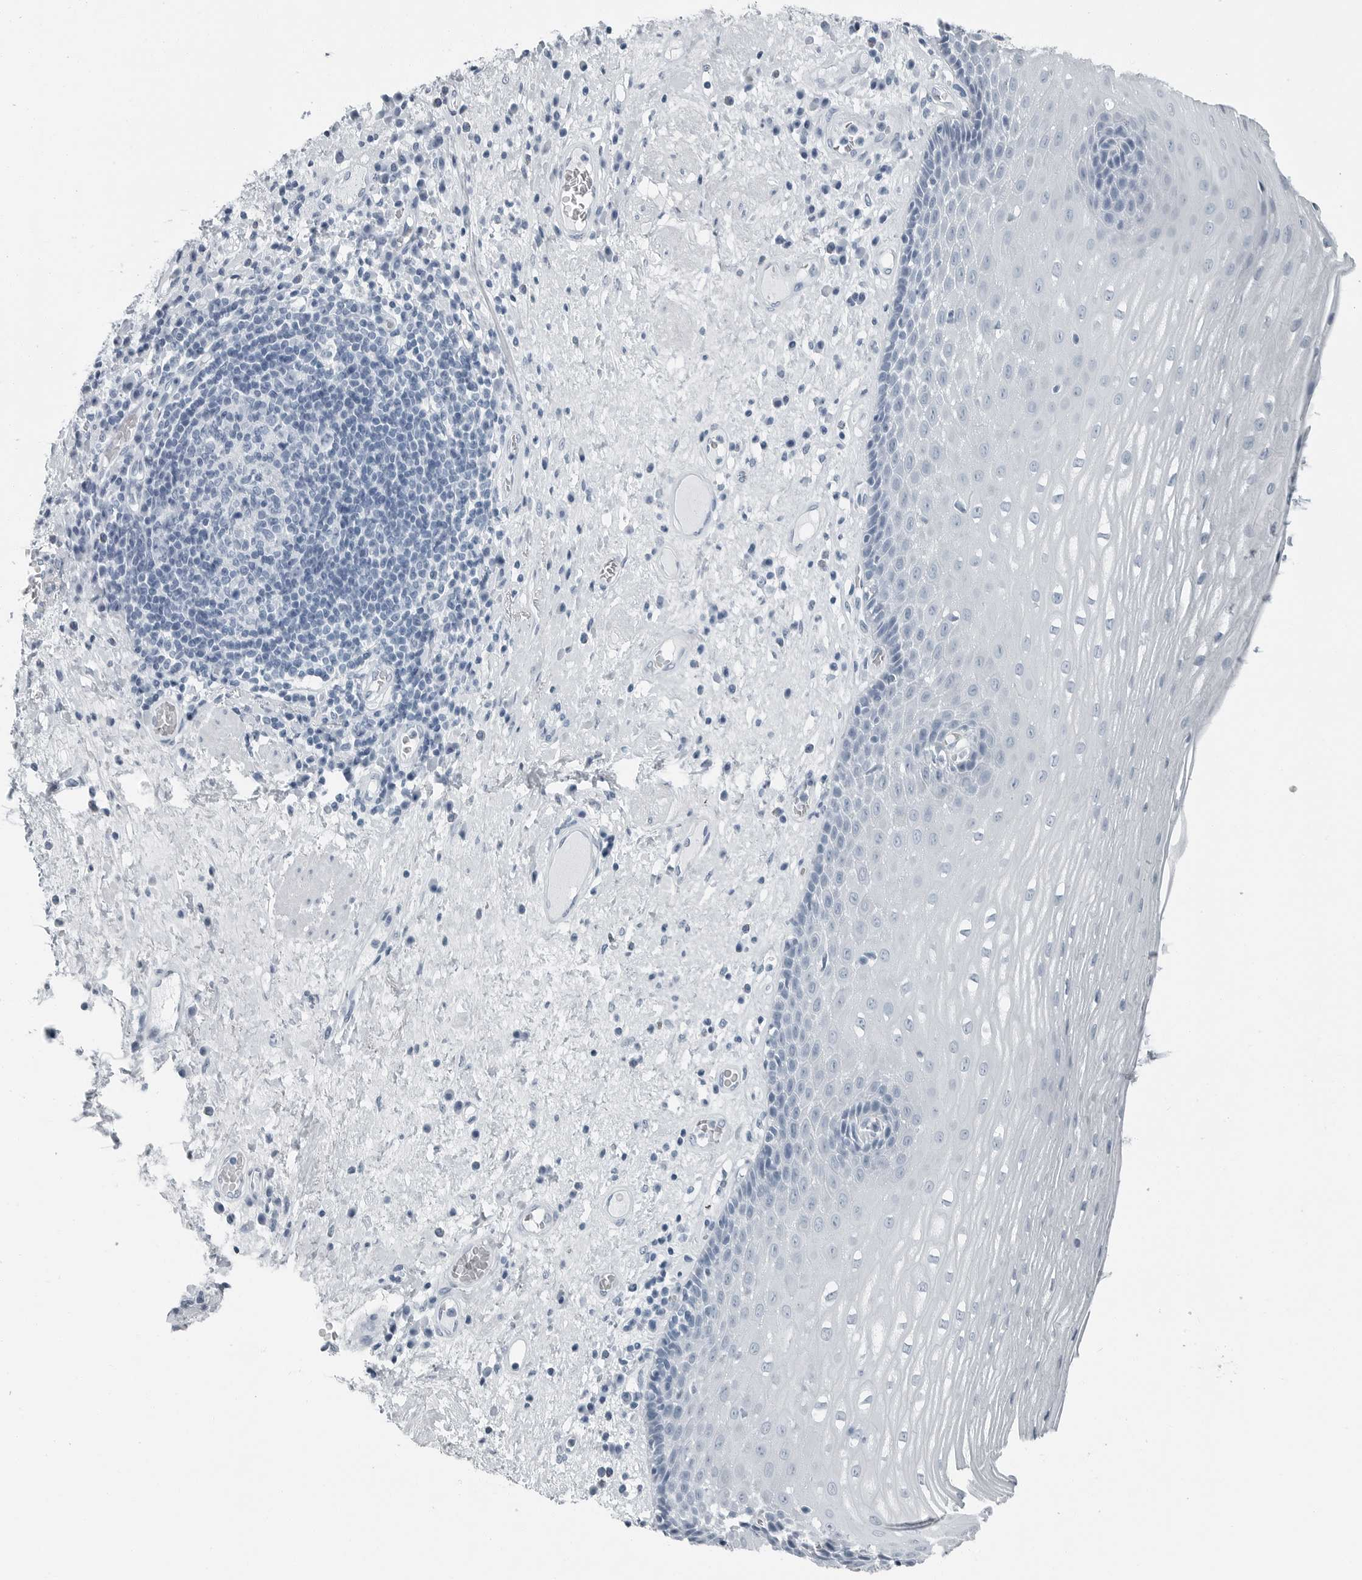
{"staining": {"intensity": "negative", "quantity": "none", "location": "none"}, "tissue": "esophagus", "cell_type": "Squamous epithelial cells", "image_type": "normal", "snomed": [{"axis": "morphology", "description": "Normal tissue, NOS"}, {"axis": "morphology", "description": "Adenocarcinoma, NOS"}, {"axis": "topography", "description": "Esophagus"}], "caption": "Esophagus was stained to show a protein in brown. There is no significant staining in squamous epithelial cells. (DAB (3,3'-diaminobenzidine) immunohistochemistry (IHC) with hematoxylin counter stain).", "gene": "FABP6", "patient": {"sex": "male", "age": 62}}